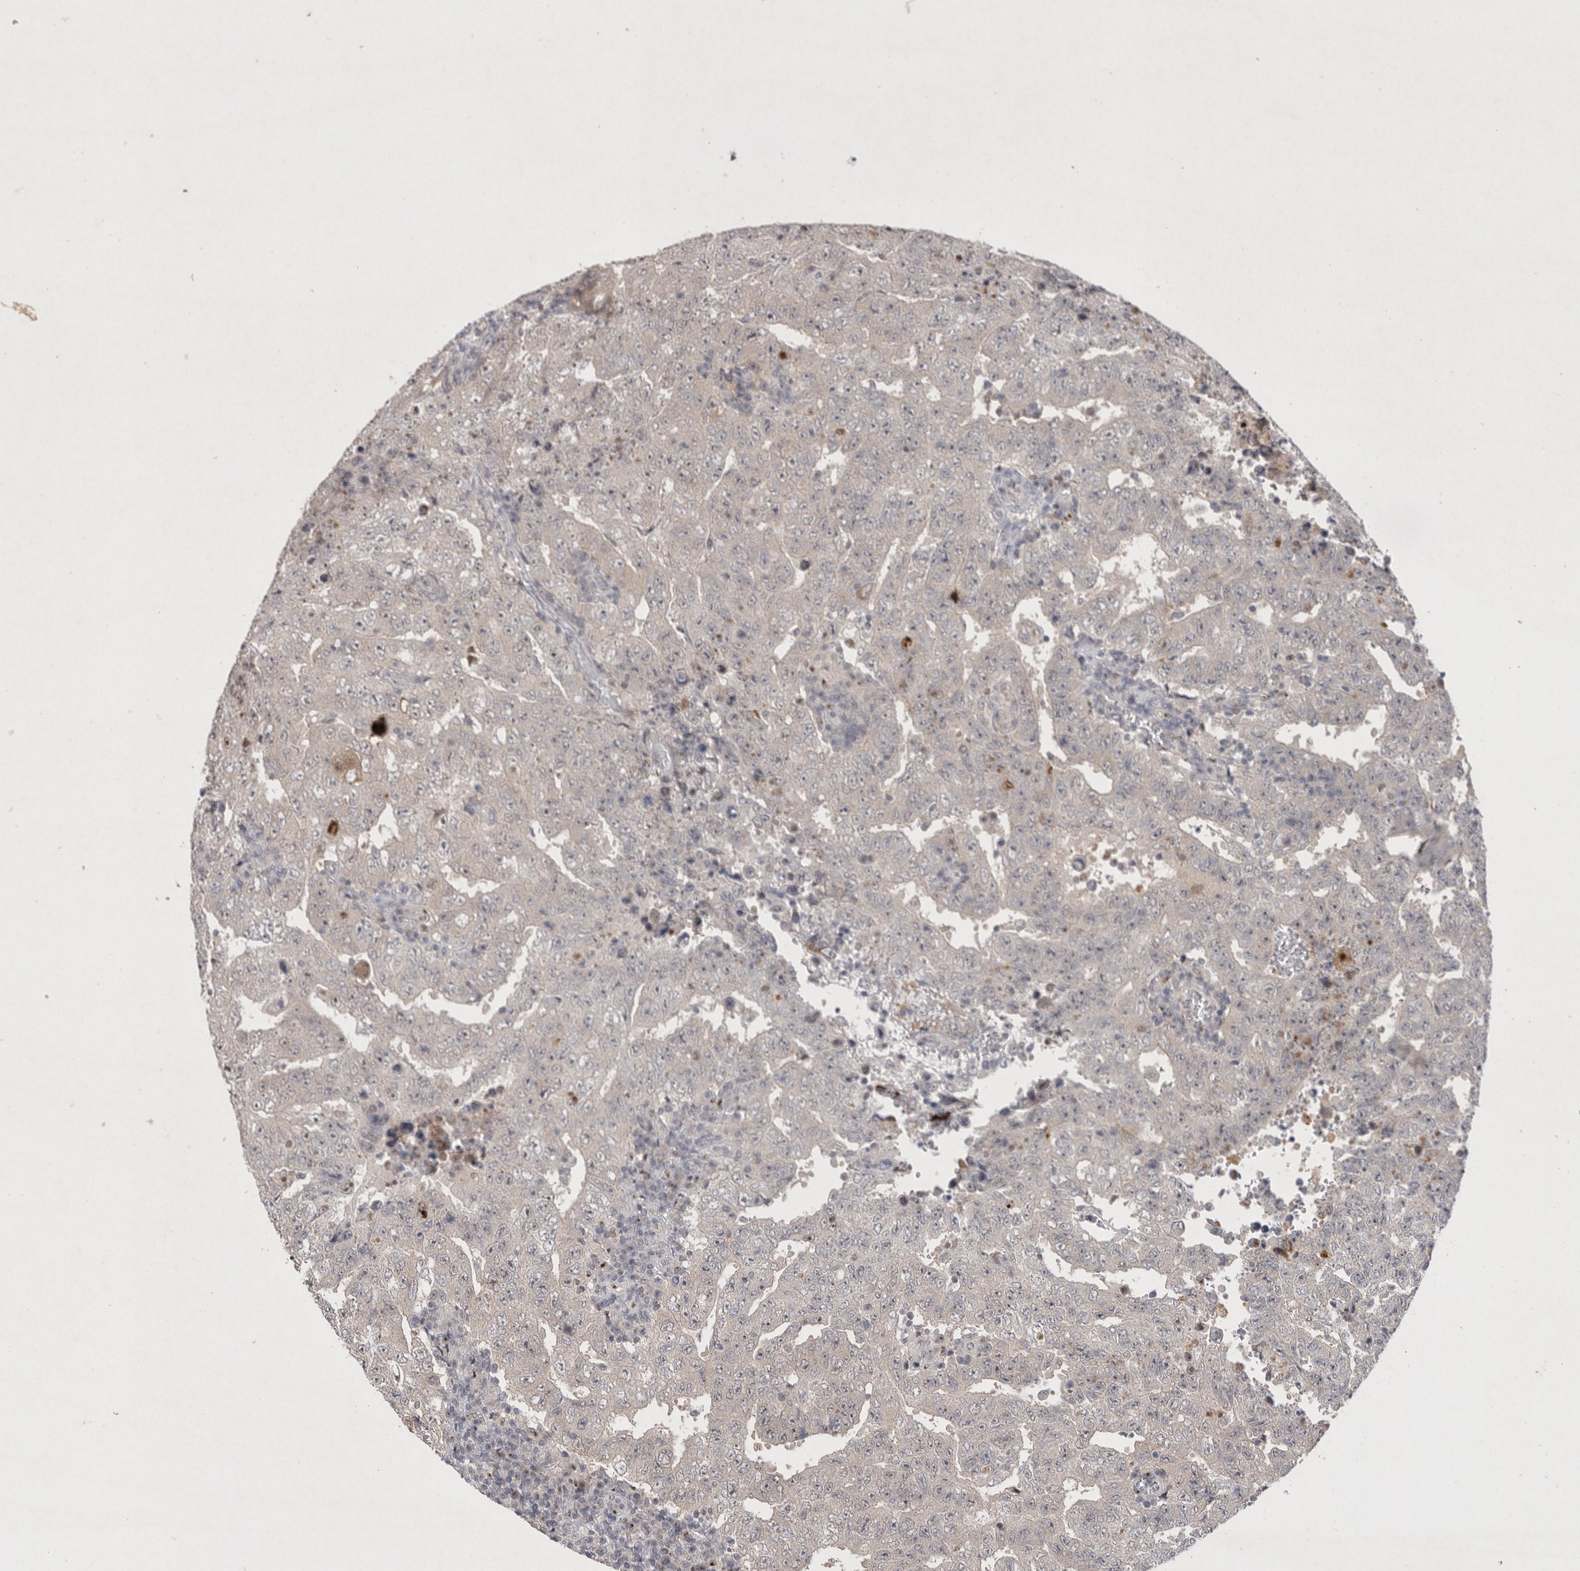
{"staining": {"intensity": "negative", "quantity": "none", "location": "none"}, "tissue": "testis cancer", "cell_type": "Tumor cells", "image_type": "cancer", "snomed": [{"axis": "morphology", "description": "Carcinoma, Embryonal, NOS"}, {"axis": "topography", "description": "Testis"}], "caption": "This is an IHC photomicrograph of testis cancer. There is no staining in tumor cells.", "gene": "HUS1", "patient": {"sex": "male", "age": 26}}